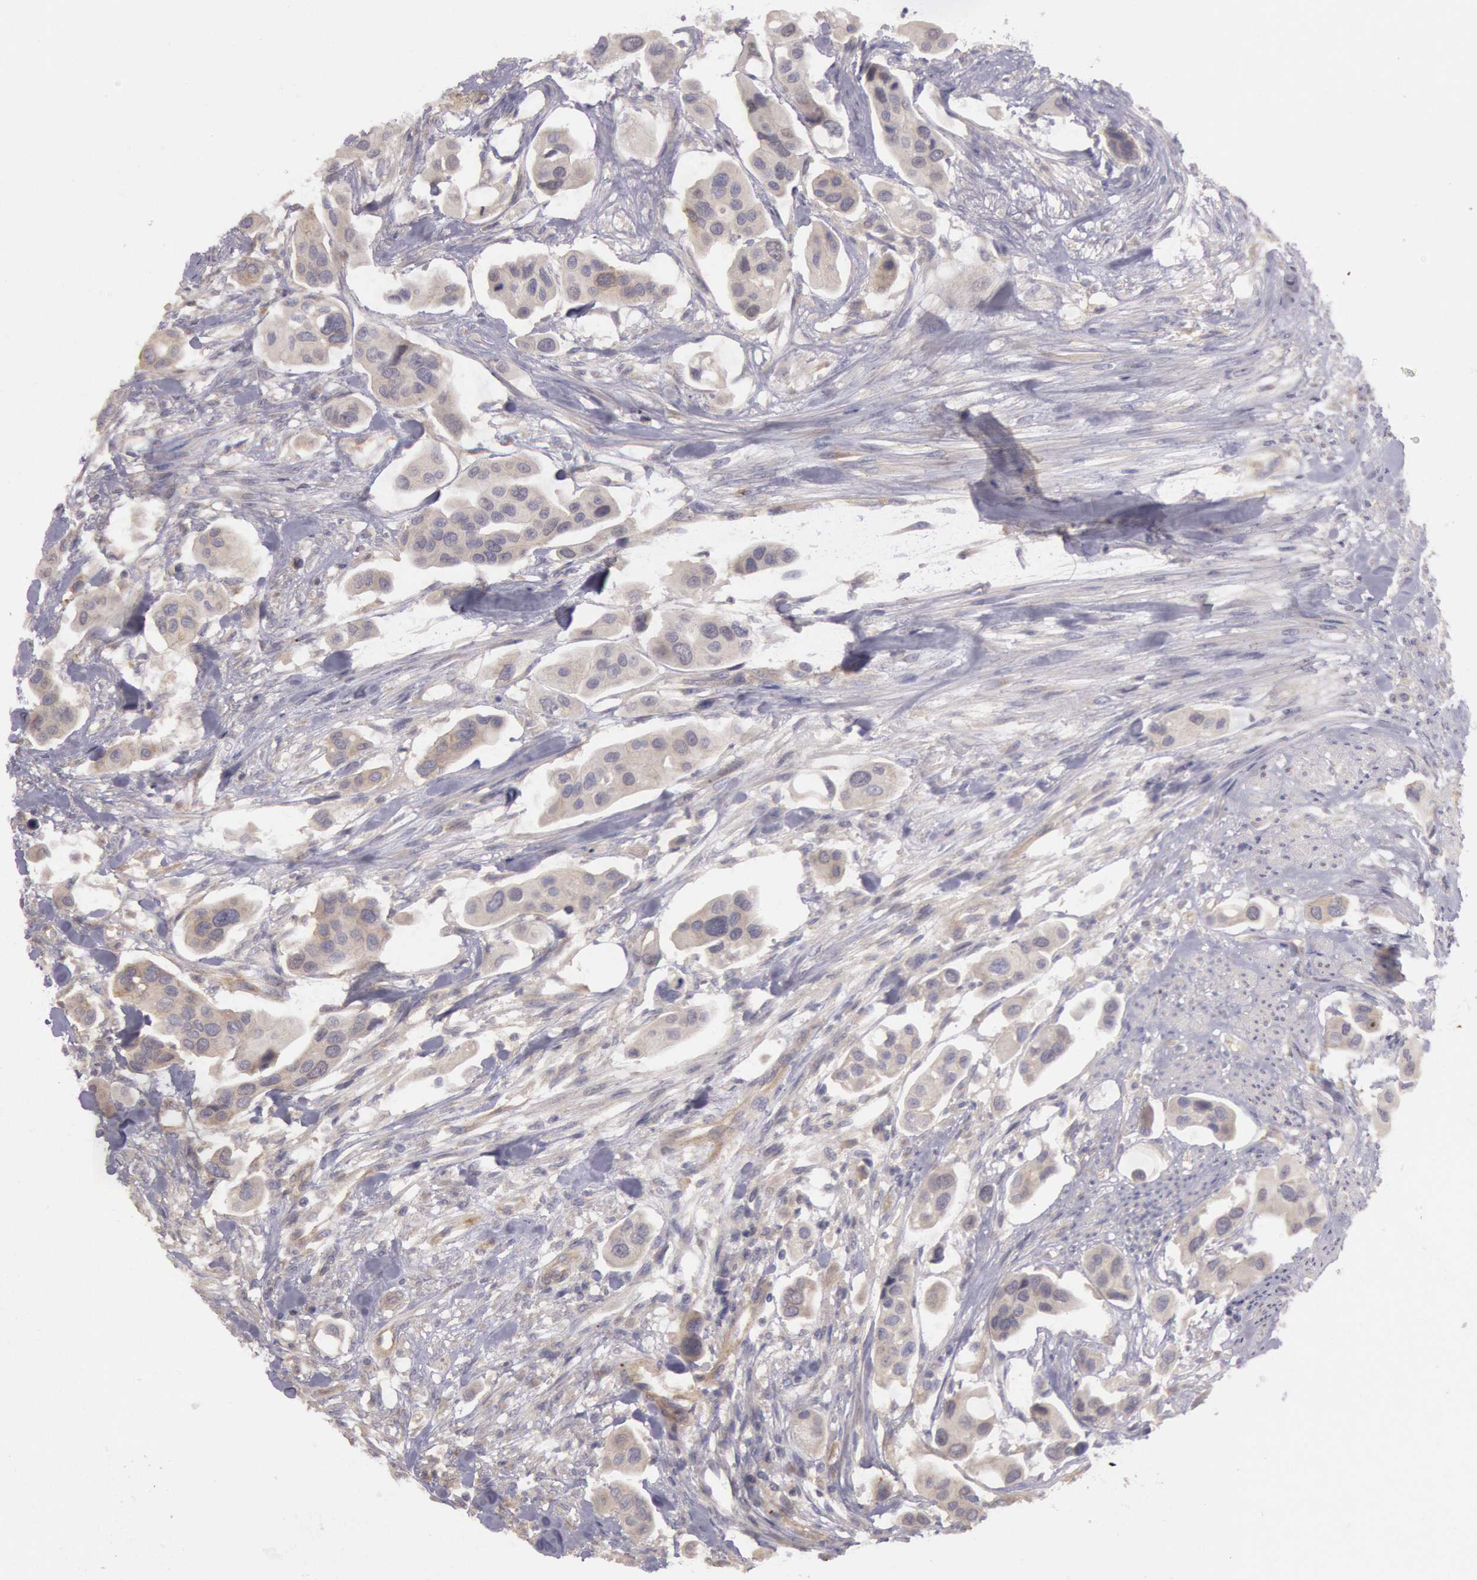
{"staining": {"intensity": "negative", "quantity": "none", "location": "none"}, "tissue": "urothelial cancer", "cell_type": "Tumor cells", "image_type": "cancer", "snomed": [{"axis": "morphology", "description": "Adenocarcinoma, NOS"}, {"axis": "topography", "description": "Urinary bladder"}], "caption": "Adenocarcinoma stained for a protein using immunohistochemistry (IHC) demonstrates no expression tumor cells.", "gene": "AMOTL1", "patient": {"sex": "male", "age": 61}}